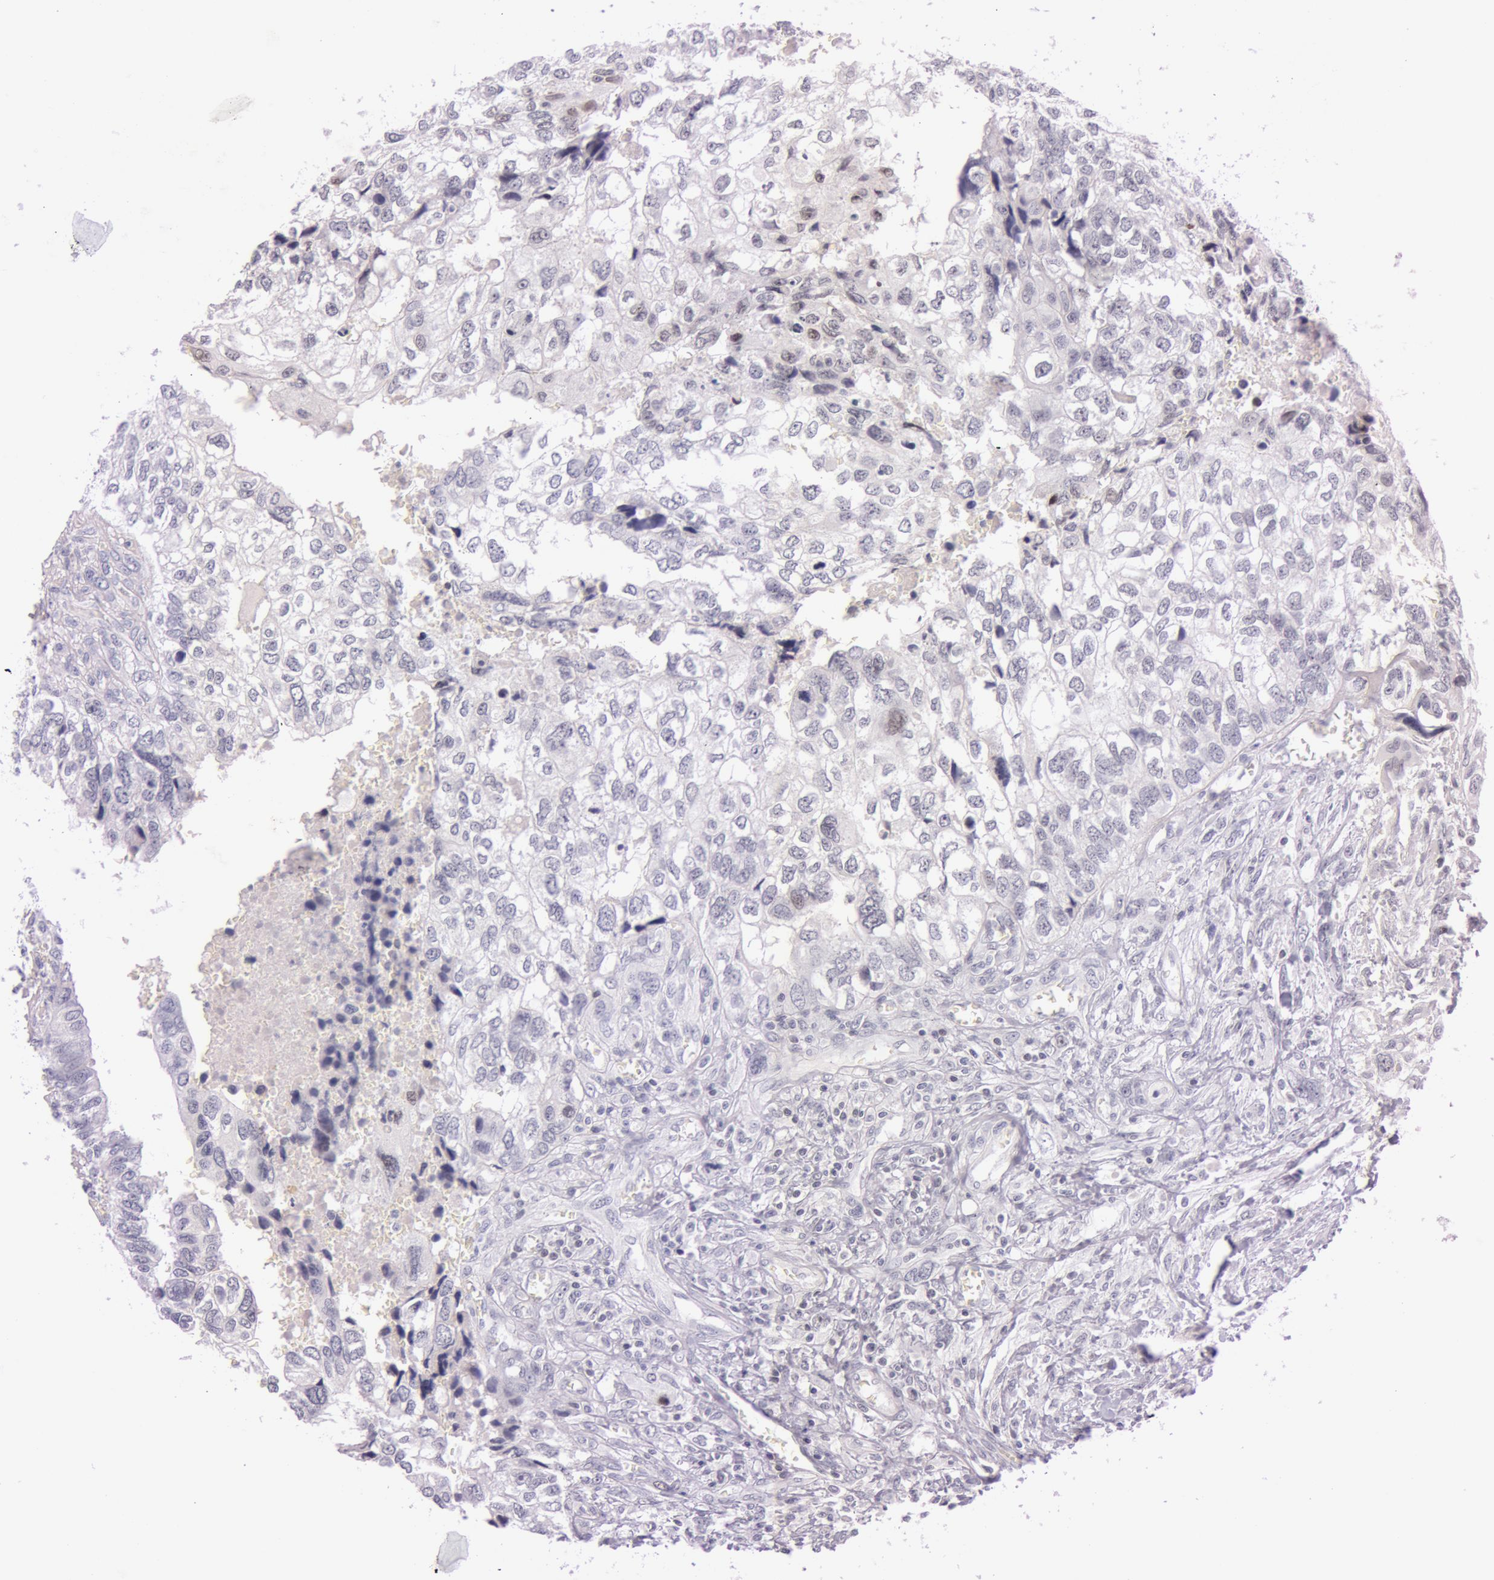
{"staining": {"intensity": "moderate", "quantity": "<25%", "location": "nuclear"}, "tissue": "breast cancer", "cell_type": "Tumor cells", "image_type": "cancer", "snomed": [{"axis": "morphology", "description": "Neoplasm, malignant, NOS"}, {"axis": "topography", "description": "Breast"}], "caption": "Immunohistochemical staining of human neoplasm (malignant) (breast) displays low levels of moderate nuclear staining in about <25% of tumor cells.", "gene": "FBL", "patient": {"sex": "female", "age": 50}}